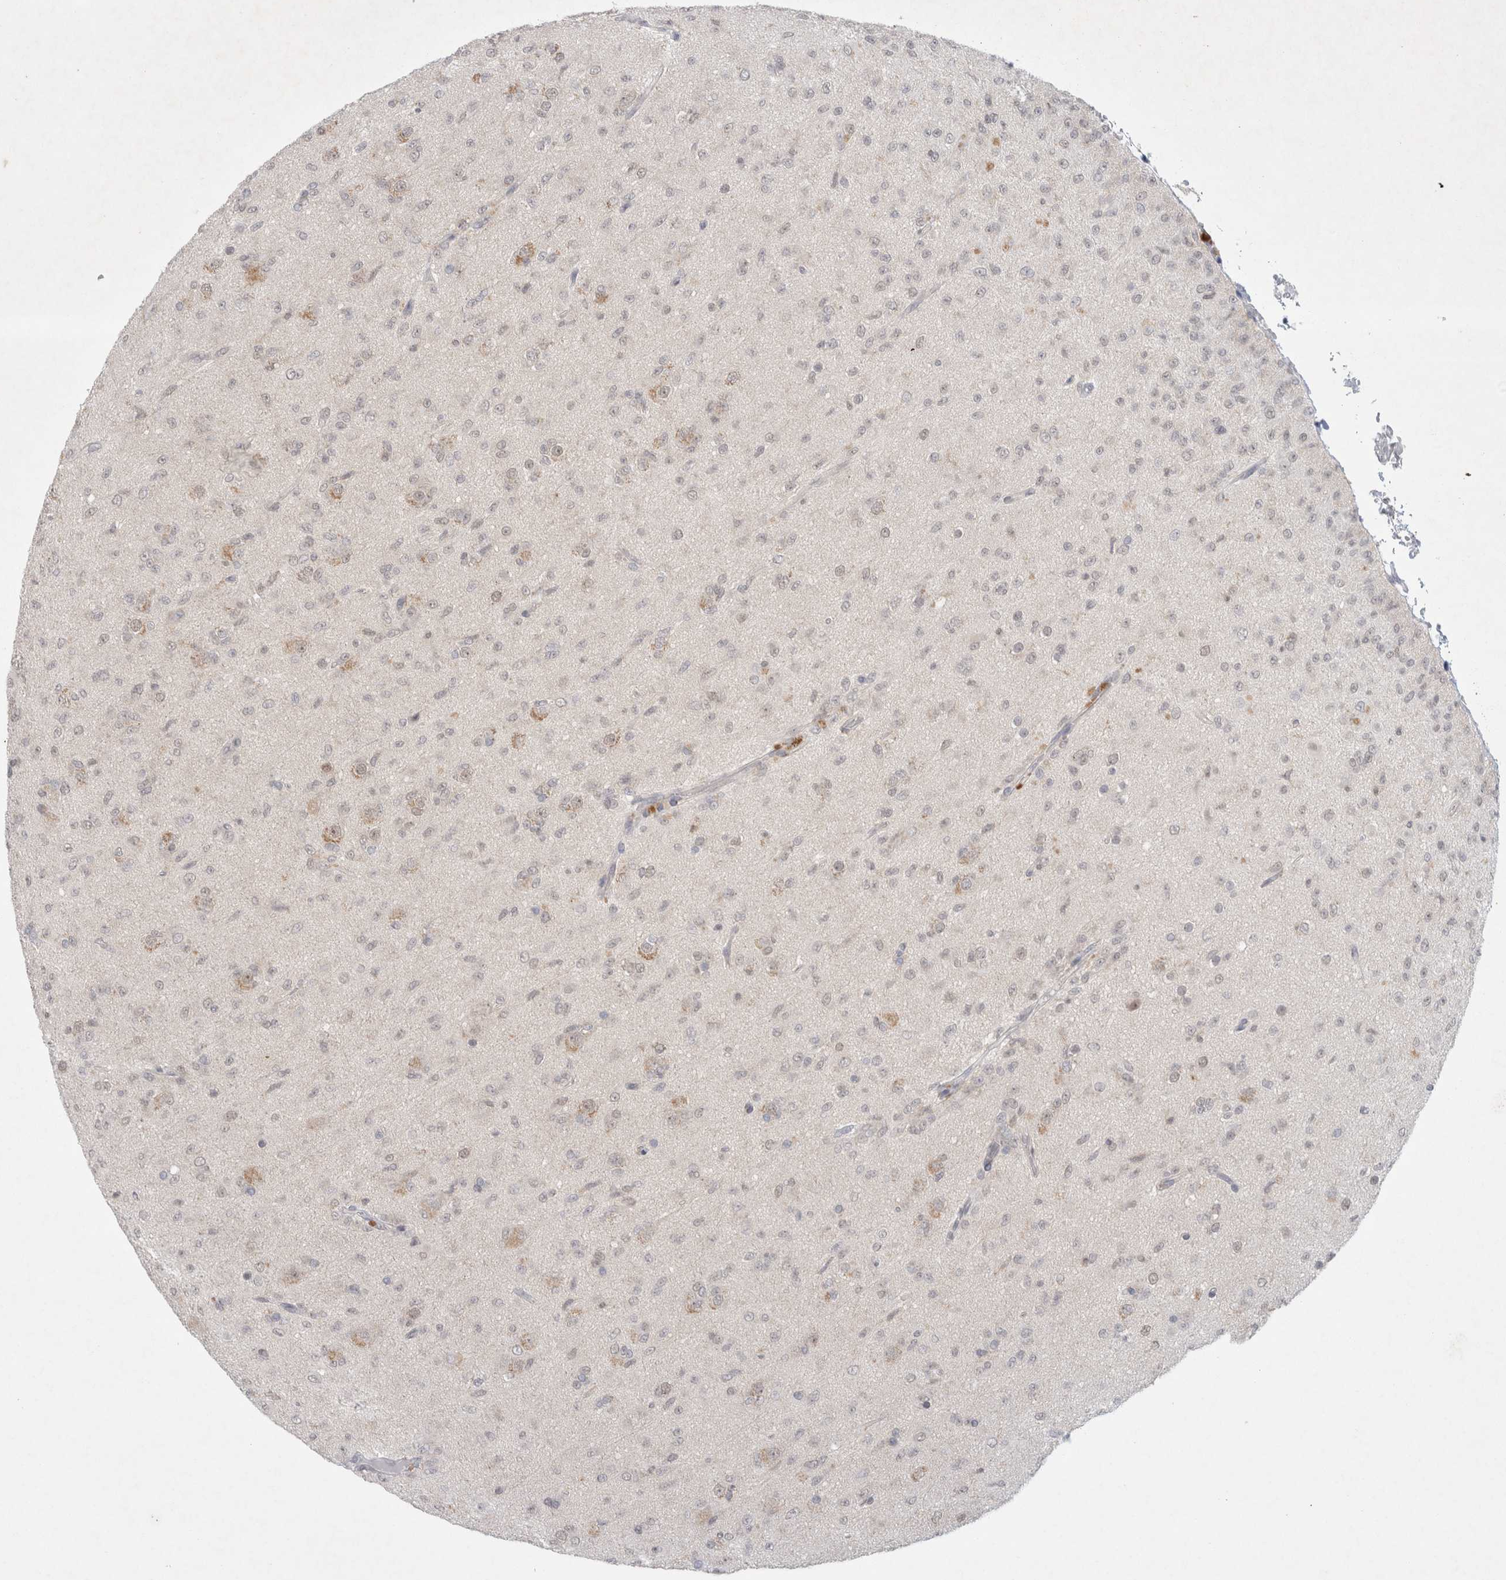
{"staining": {"intensity": "negative", "quantity": "none", "location": "none"}, "tissue": "glioma", "cell_type": "Tumor cells", "image_type": "cancer", "snomed": [{"axis": "morphology", "description": "Glioma, malignant, Low grade"}, {"axis": "topography", "description": "Brain"}], "caption": "The image exhibits no significant expression in tumor cells of malignant low-grade glioma.", "gene": "FBXO42", "patient": {"sex": "male", "age": 65}}